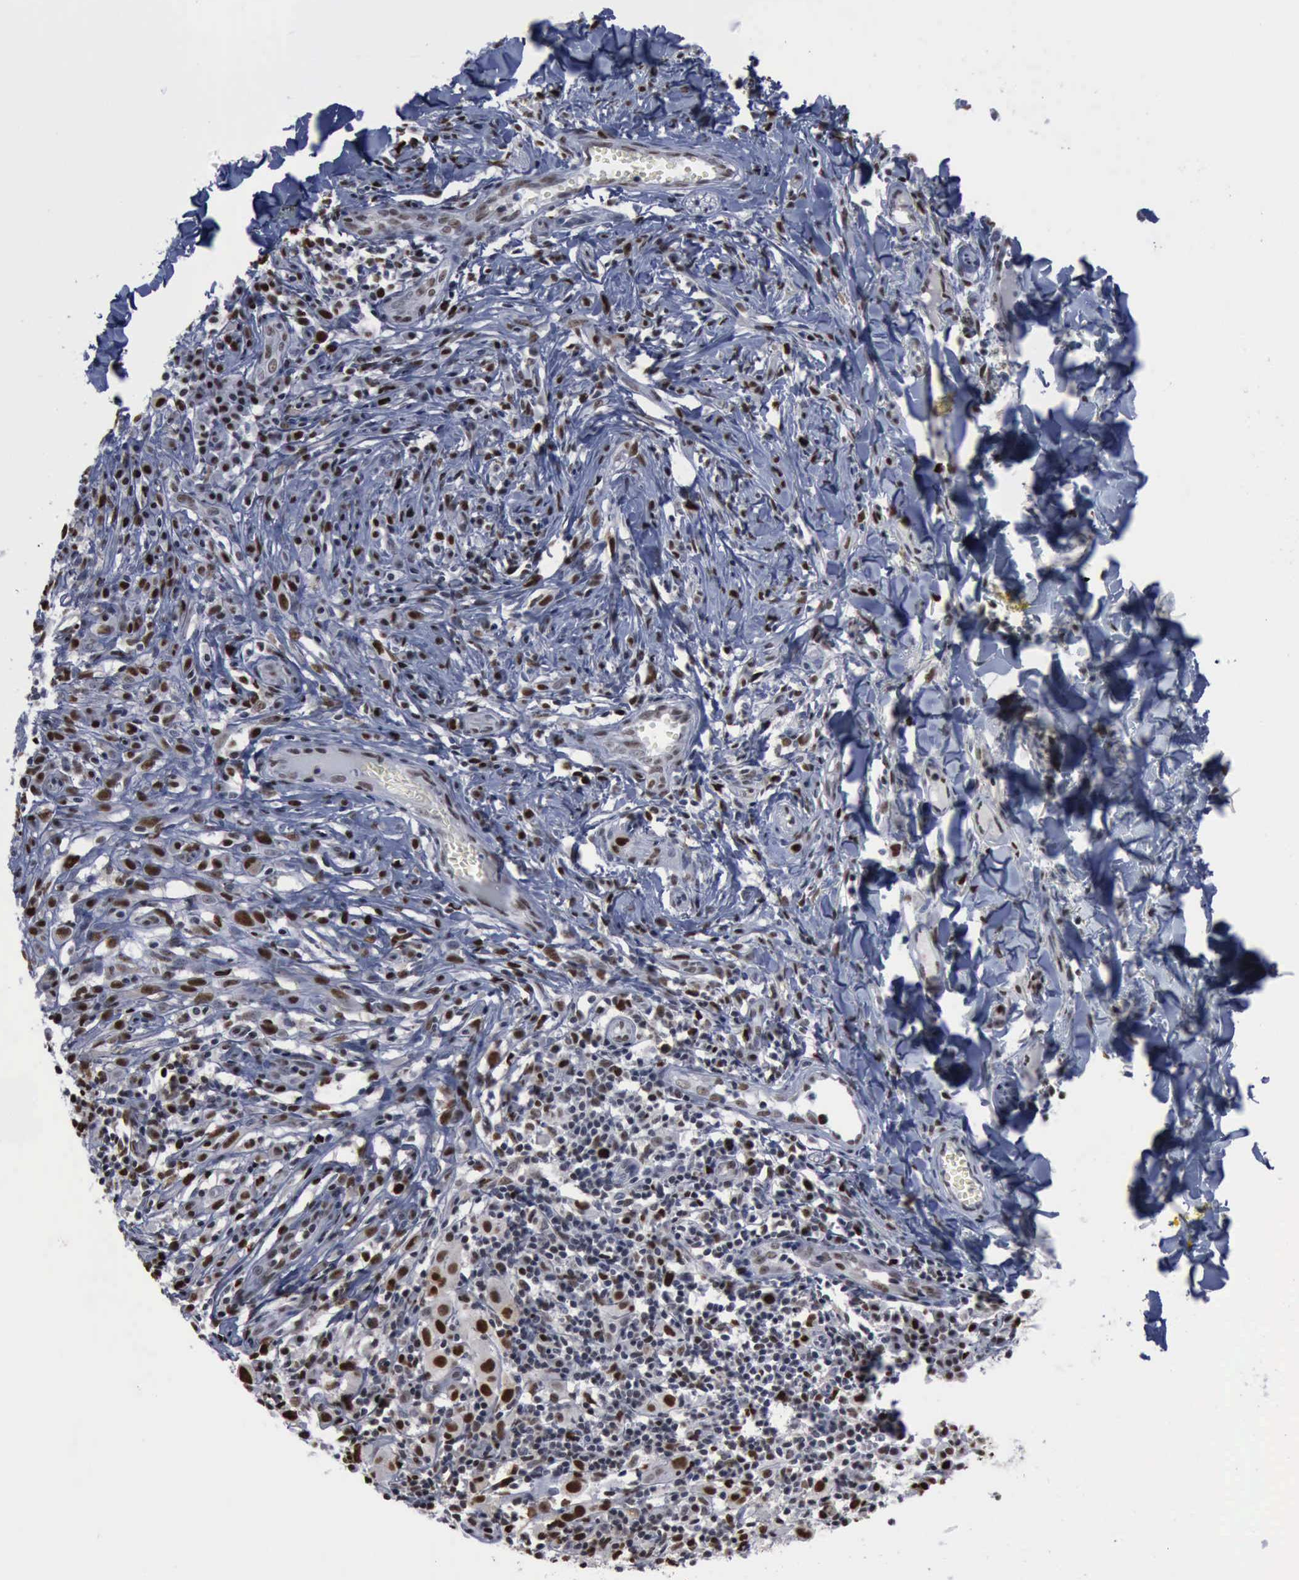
{"staining": {"intensity": "moderate", "quantity": ">75%", "location": "nuclear"}, "tissue": "melanoma", "cell_type": "Tumor cells", "image_type": "cancer", "snomed": [{"axis": "morphology", "description": "Malignant melanoma, NOS"}, {"axis": "topography", "description": "Skin"}], "caption": "The histopathology image displays staining of malignant melanoma, revealing moderate nuclear protein staining (brown color) within tumor cells.", "gene": "PCNA", "patient": {"sex": "female", "age": 52}}